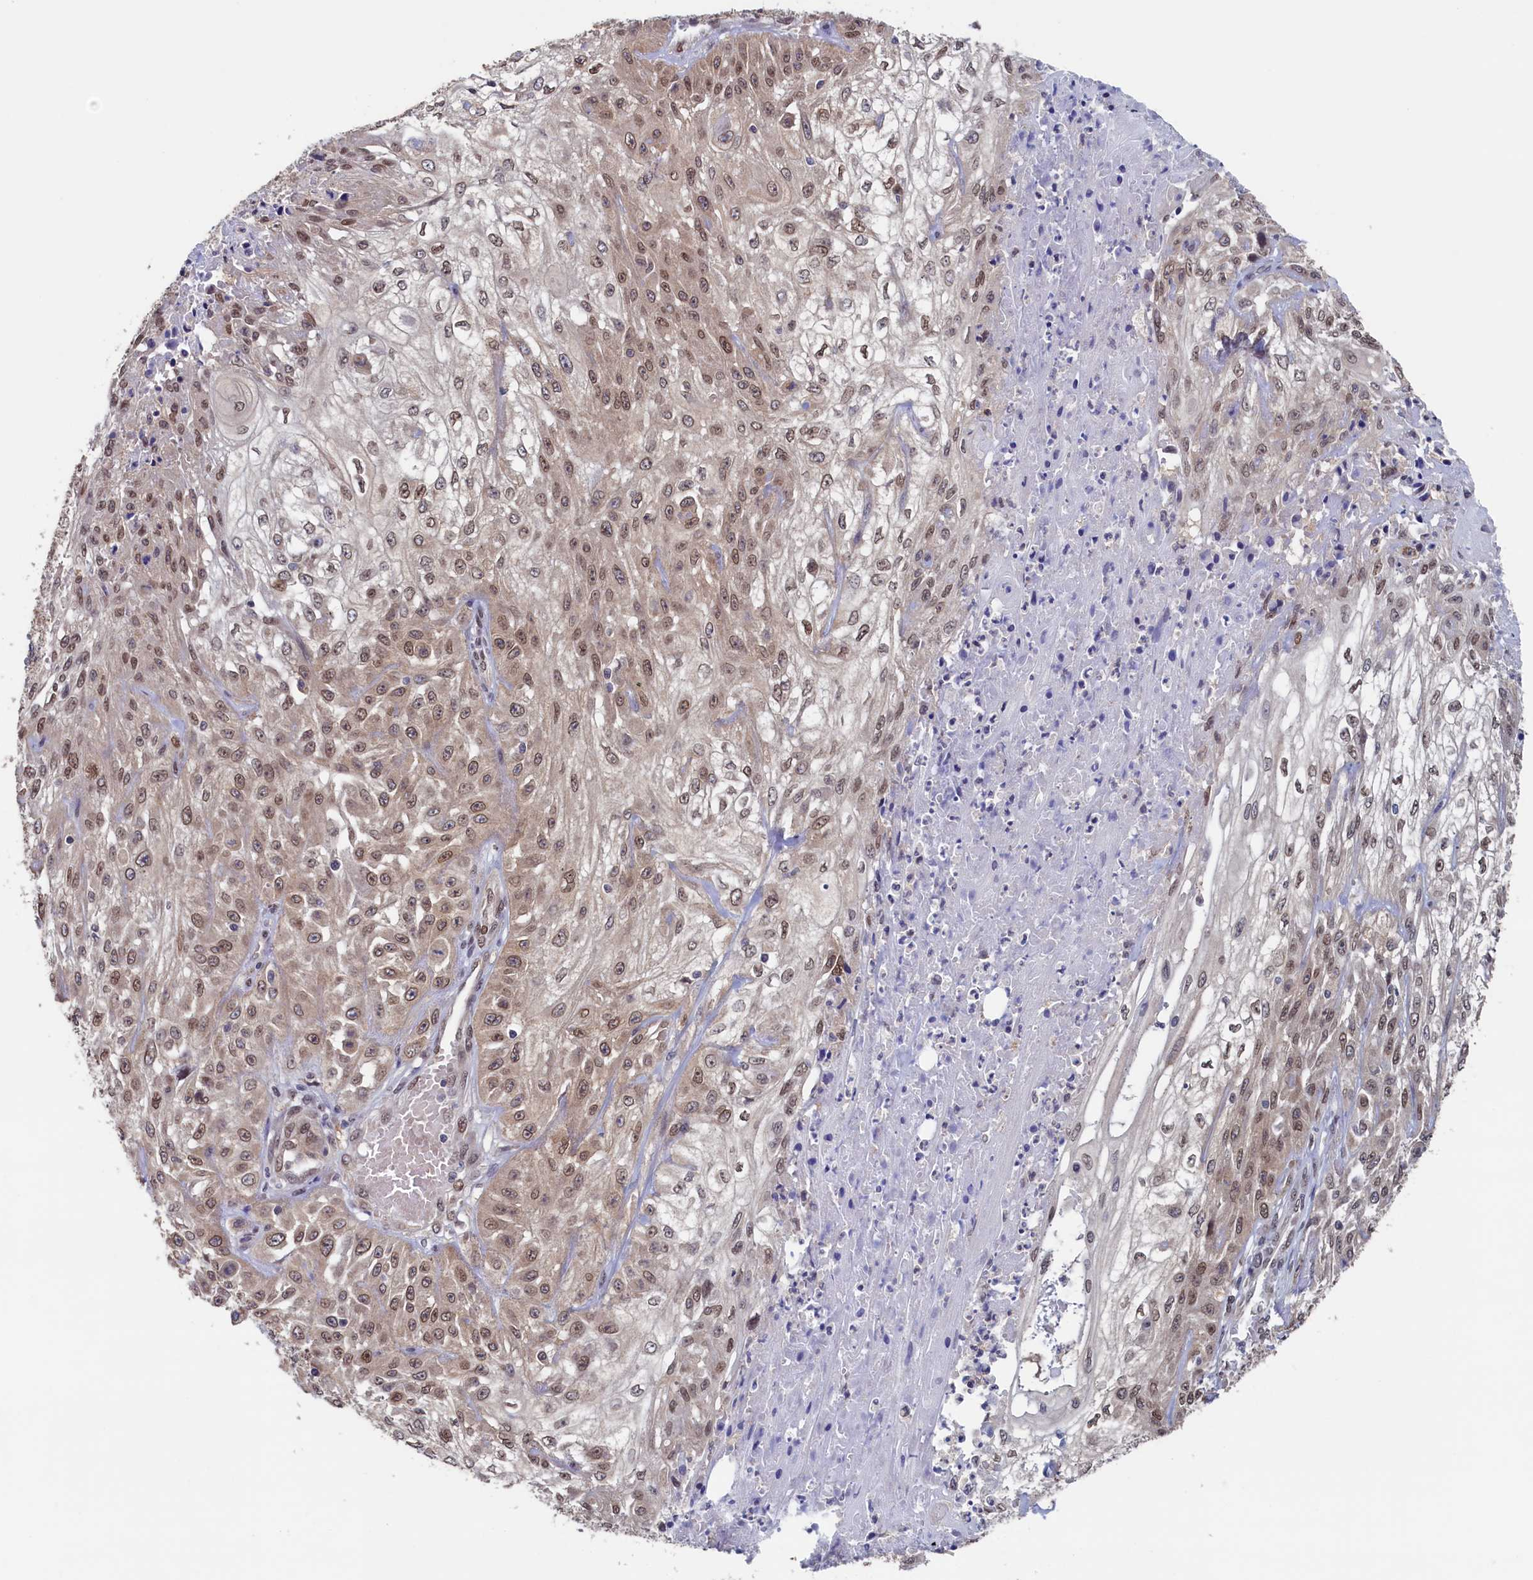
{"staining": {"intensity": "moderate", "quantity": ">75%", "location": "nuclear"}, "tissue": "skin cancer", "cell_type": "Tumor cells", "image_type": "cancer", "snomed": [{"axis": "morphology", "description": "Squamous cell carcinoma, NOS"}, {"axis": "morphology", "description": "Squamous cell carcinoma, metastatic, NOS"}, {"axis": "topography", "description": "Skin"}, {"axis": "topography", "description": "Lymph node"}], "caption": "The photomicrograph demonstrates immunohistochemical staining of skin squamous cell carcinoma. There is moderate nuclear staining is identified in approximately >75% of tumor cells.", "gene": "AHCY", "patient": {"sex": "male", "age": 75}}